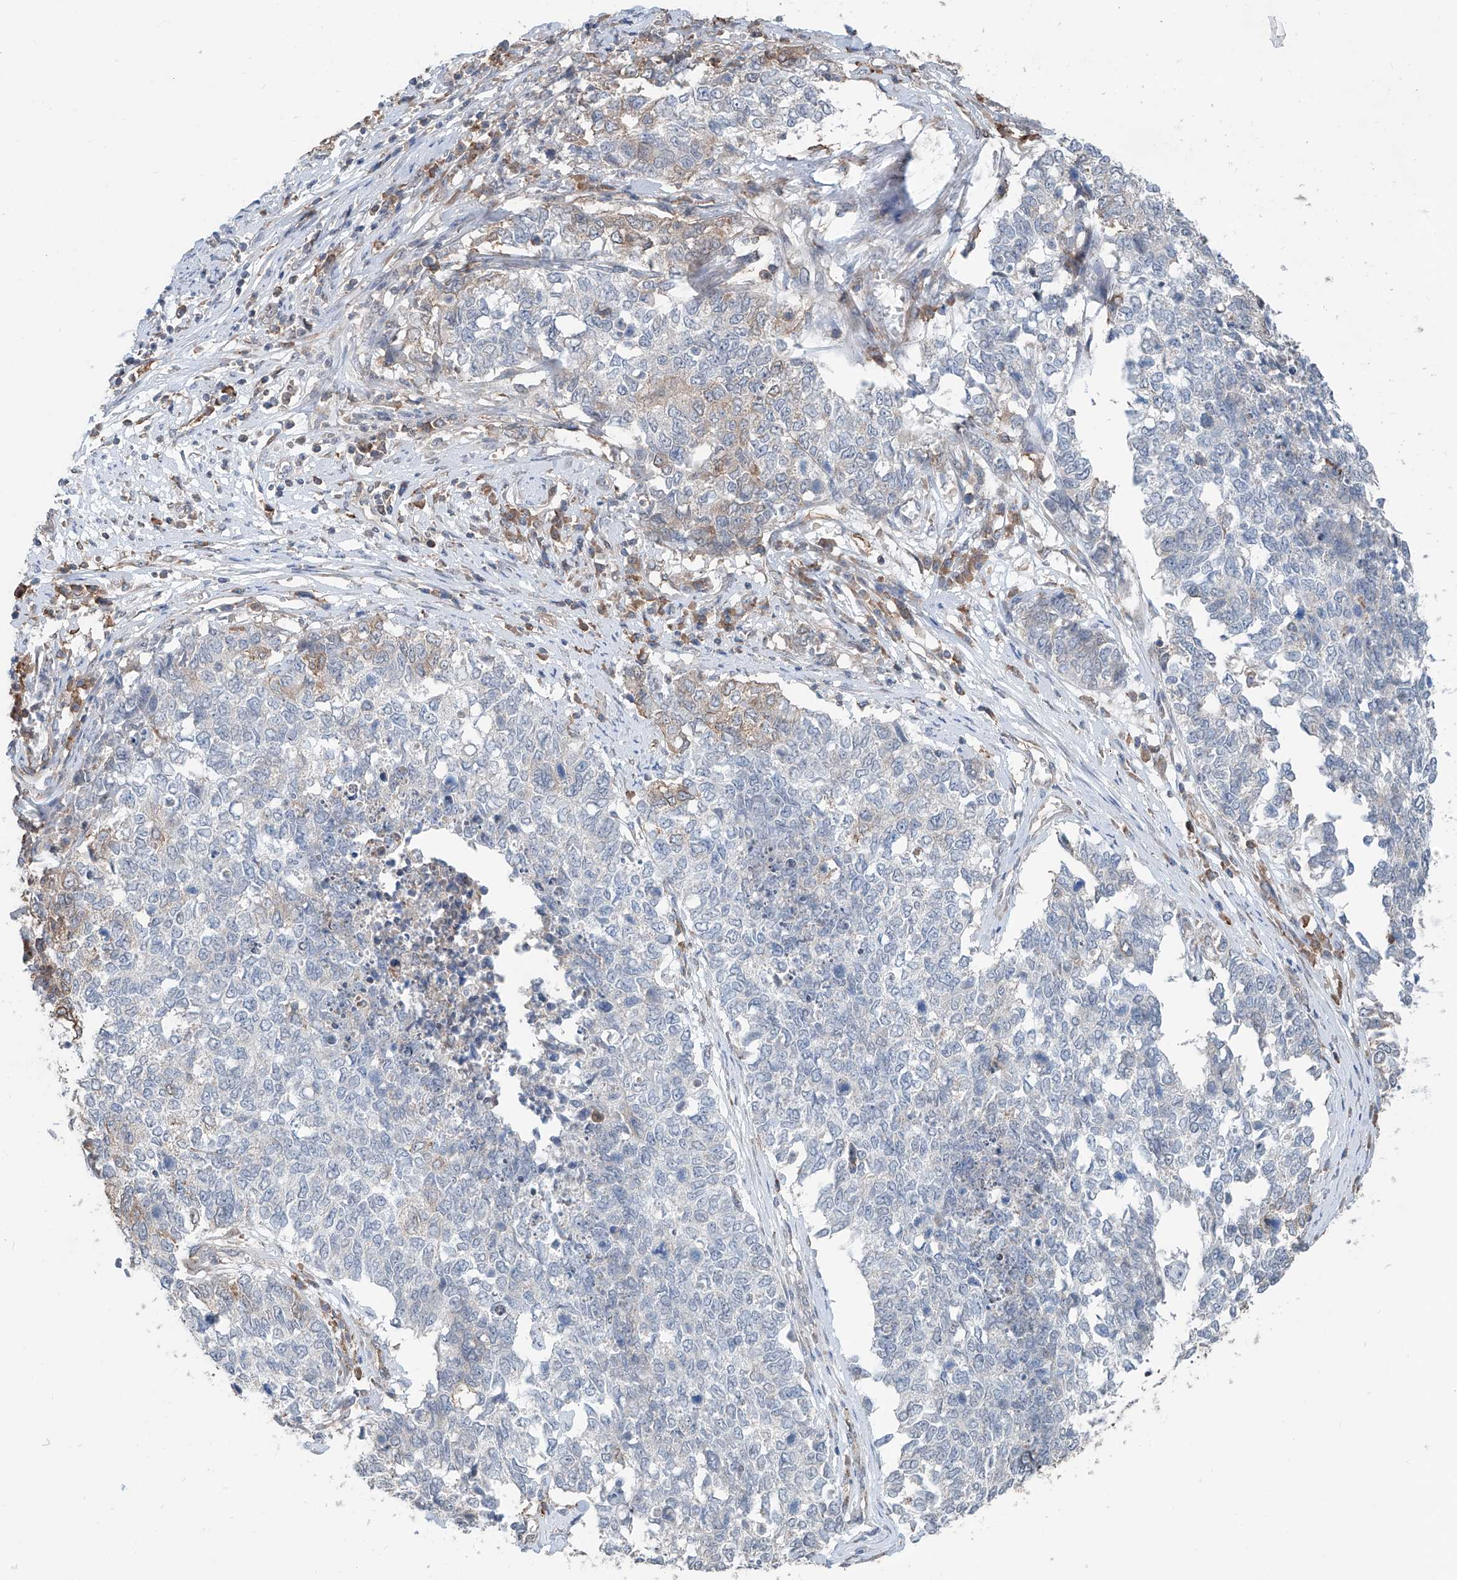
{"staining": {"intensity": "negative", "quantity": "none", "location": "none"}, "tissue": "cervical cancer", "cell_type": "Tumor cells", "image_type": "cancer", "snomed": [{"axis": "morphology", "description": "Squamous cell carcinoma, NOS"}, {"axis": "topography", "description": "Cervix"}], "caption": "This is an immunohistochemistry histopathology image of human cervical squamous cell carcinoma. There is no expression in tumor cells.", "gene": "KCNK10", "patient": {"sex": "female", "age": 63}}